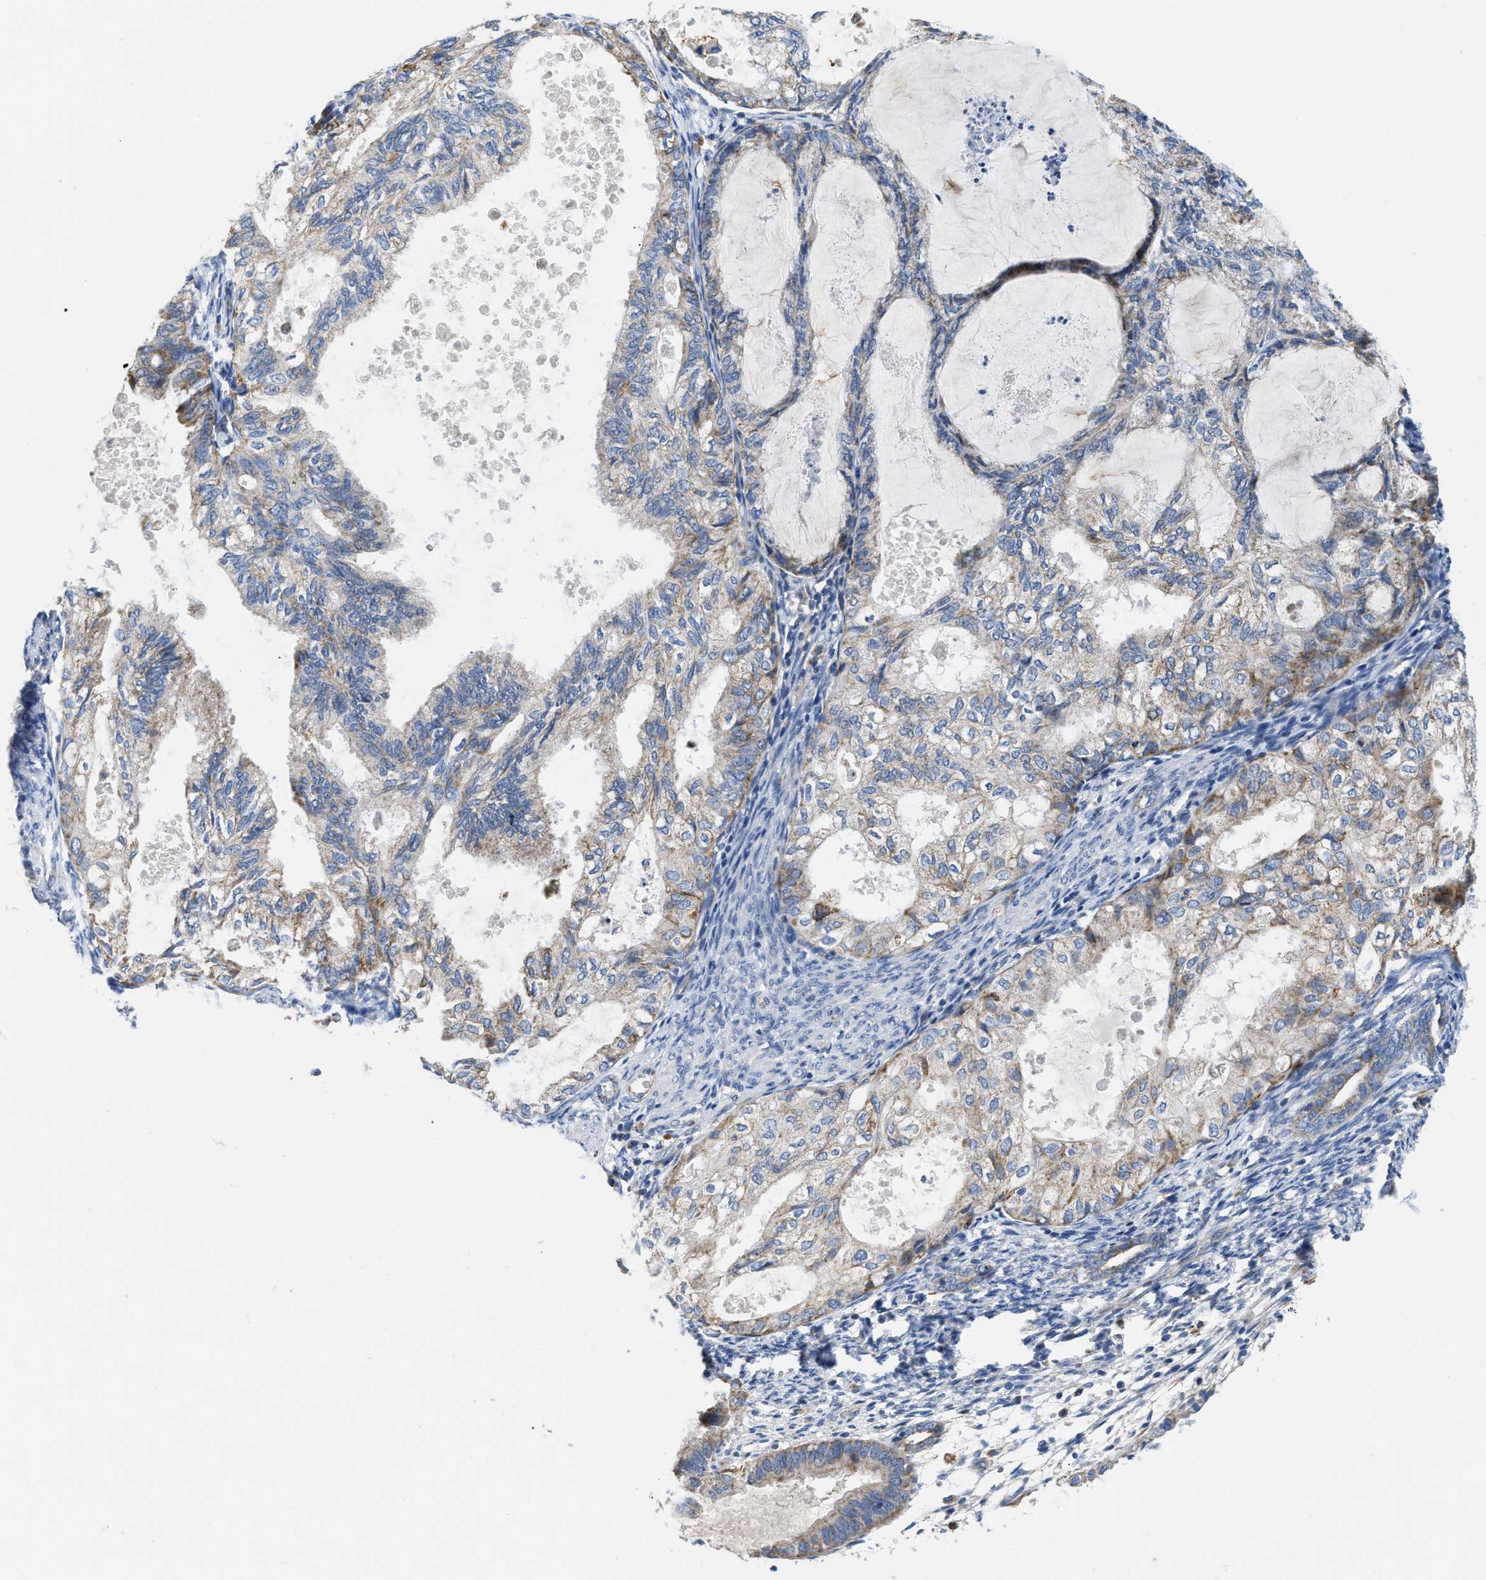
{"staining": {"intensity": "moderate", "quantity": "<25%", "location": "cytoplasmic/membranous"}, "tissue": "cervical cancer", "cell_type": "Tumor cells", "image_type": "cancer", "snomed": [{"axis": "morphology", "description": "Normal tissue, NOS"}, {"axis": "morphology", "description": "Adenocarcinoma, NOS"}, {"axis": "topography", "description": "Cervix"}, {"axis": "topography", "description": "Endometrium"}], "caption": "Protein analysis of cervical adenocarcinoma tissue displays moderate cytoplasmic/membranous staining in about <25% of tumor cells.", "gene": "SLC25A13", "patient": {"sex": "female", "age": 86}}